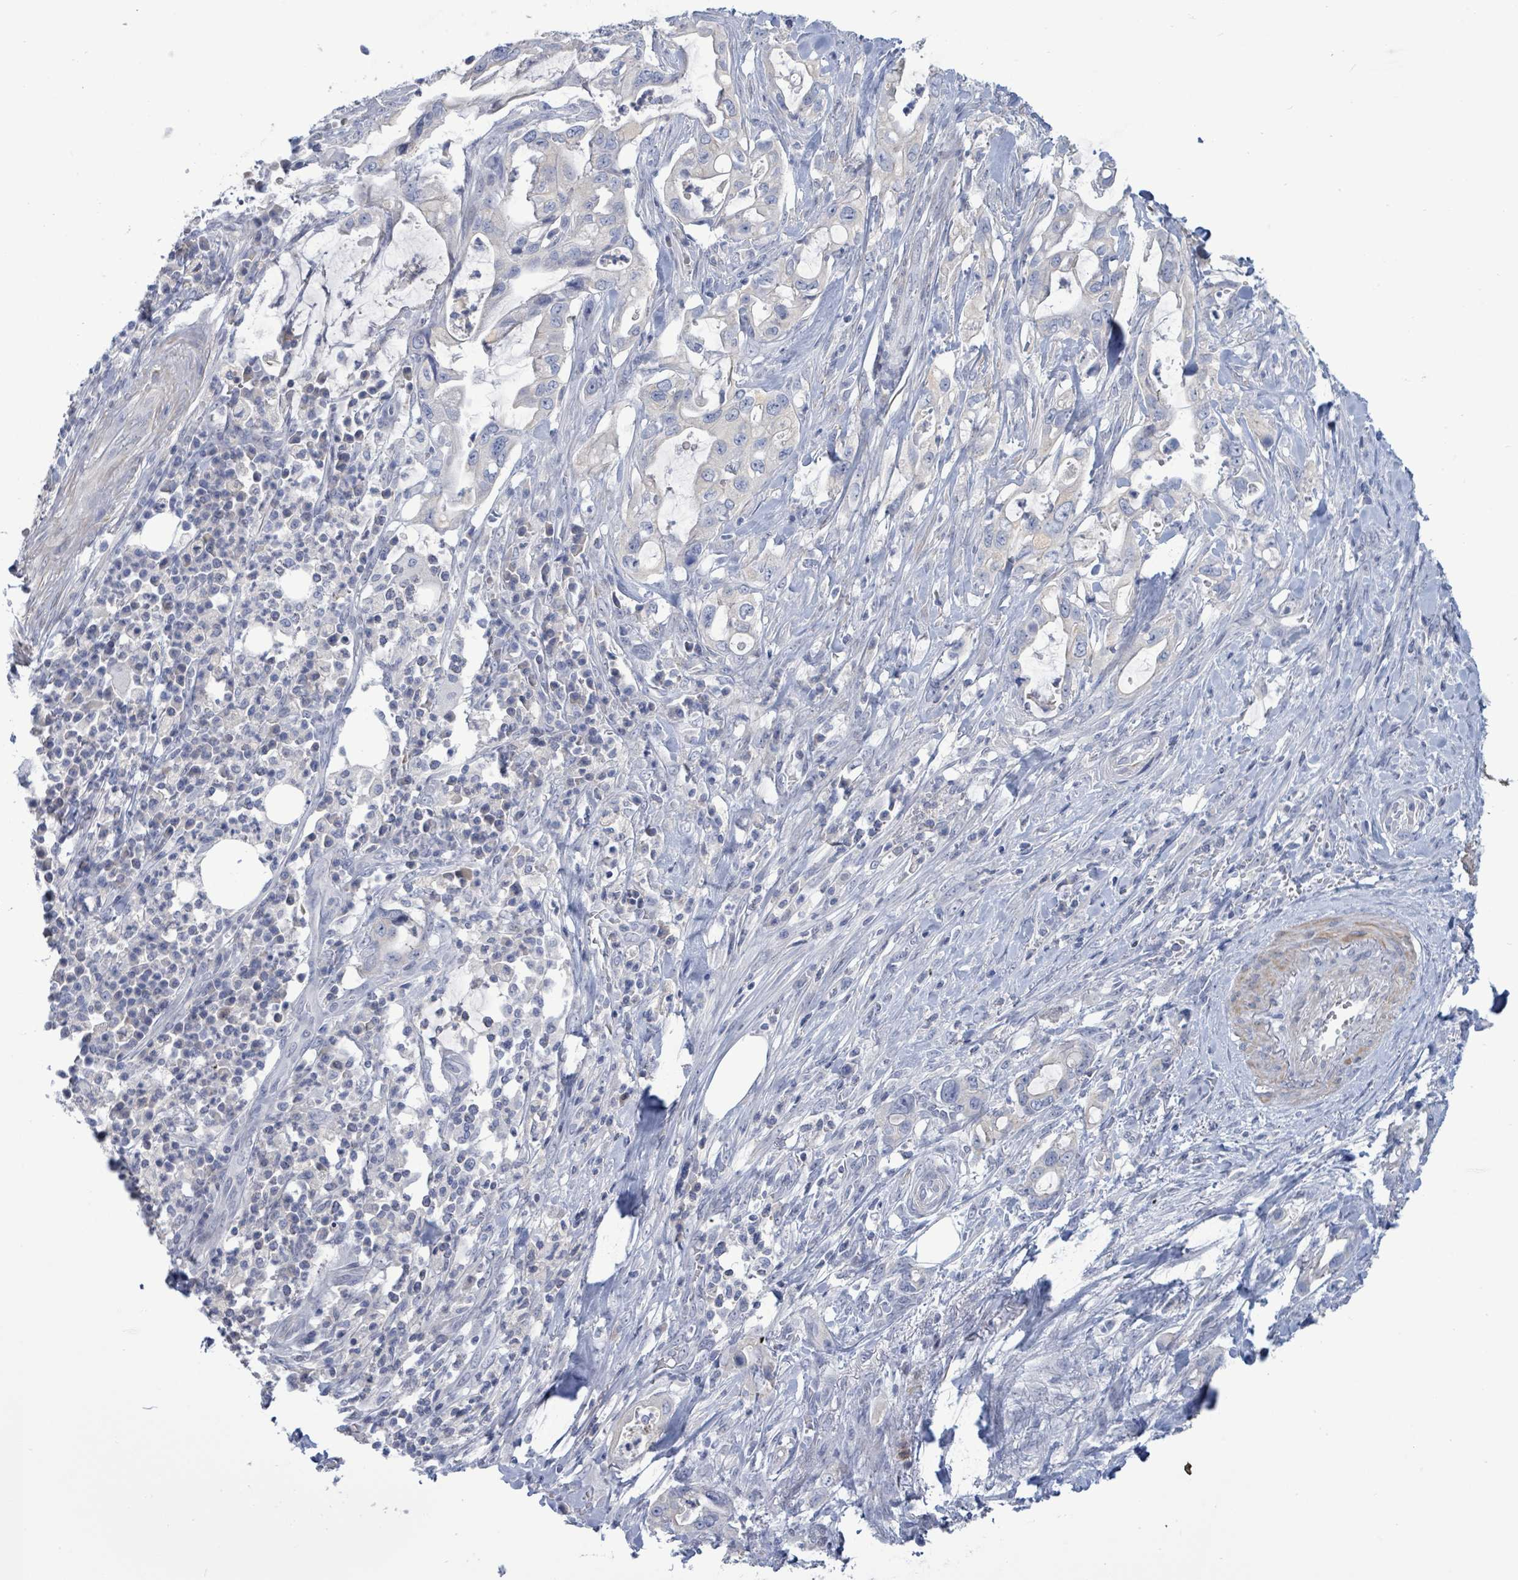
{"staining": {"intensity": "negative", "quantity": "none", "location": "none"}, "tissue": "pancreatic cancer", "cell_type": "Tumor cells", "image_type": "cancer", "snomed": [{"axis": "morphology", "description": "Adenocarcinoma, NOS"}, {"axis": "topography", "description": "Pancreas"}], "caption": "There is no significant staining in tumor cells of pancreatic cancer (adenocarcinoma).", "gene": "NTN3", "patient": {"sex": "female", "age": 61}}